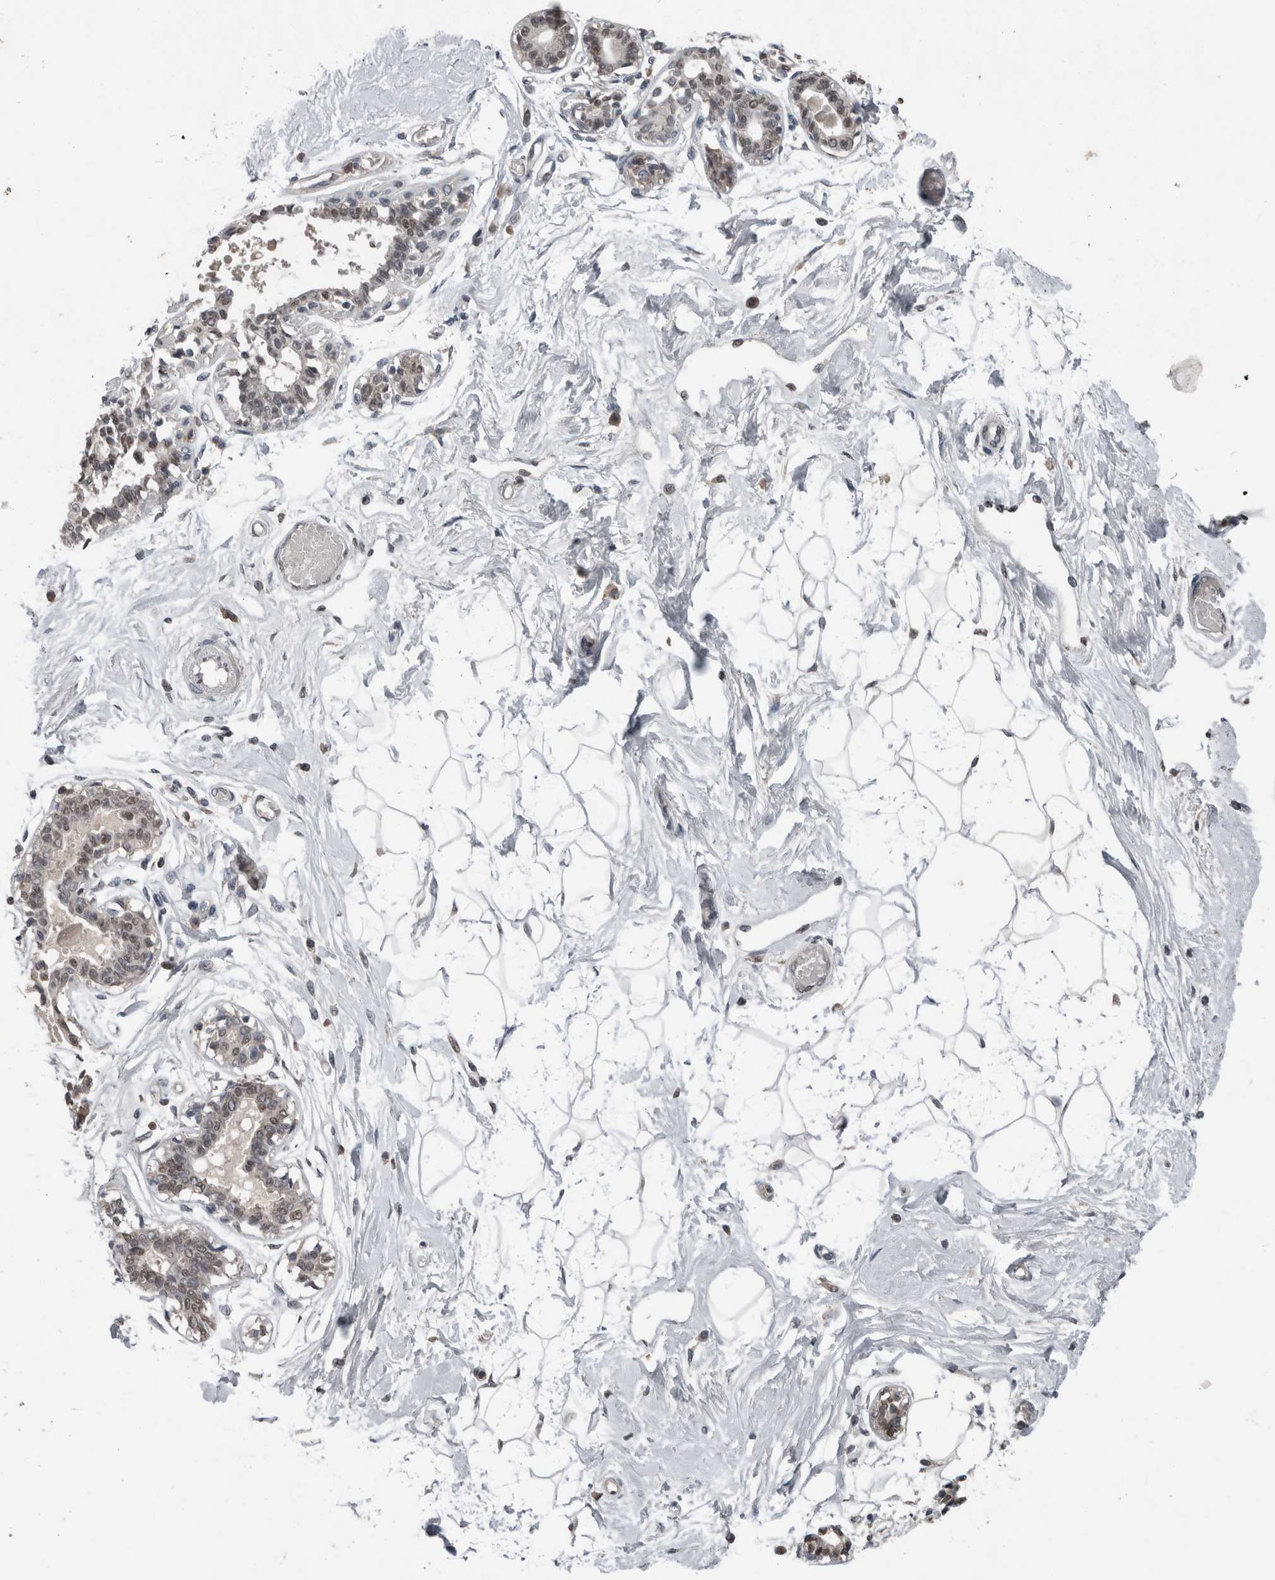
{"staining": {"intensity": "negative", "quantity": "none", "location": "none"}, "tissue": "breast", "cell_type": "Adipocytes", "image_type": "normal", "snomed": [{"axis": "morphology", "description": "Normal tissue, NOS"}, {"axis": "topography", "description": "Breast"}], "caption": "This is a photomicrograph of immunohistochemistry (IHC) staining of unremarkable breast, which shows no positivity in adipocytes.", "gene": "MAFF", "patient": {"sex": "female", "age": 45}}